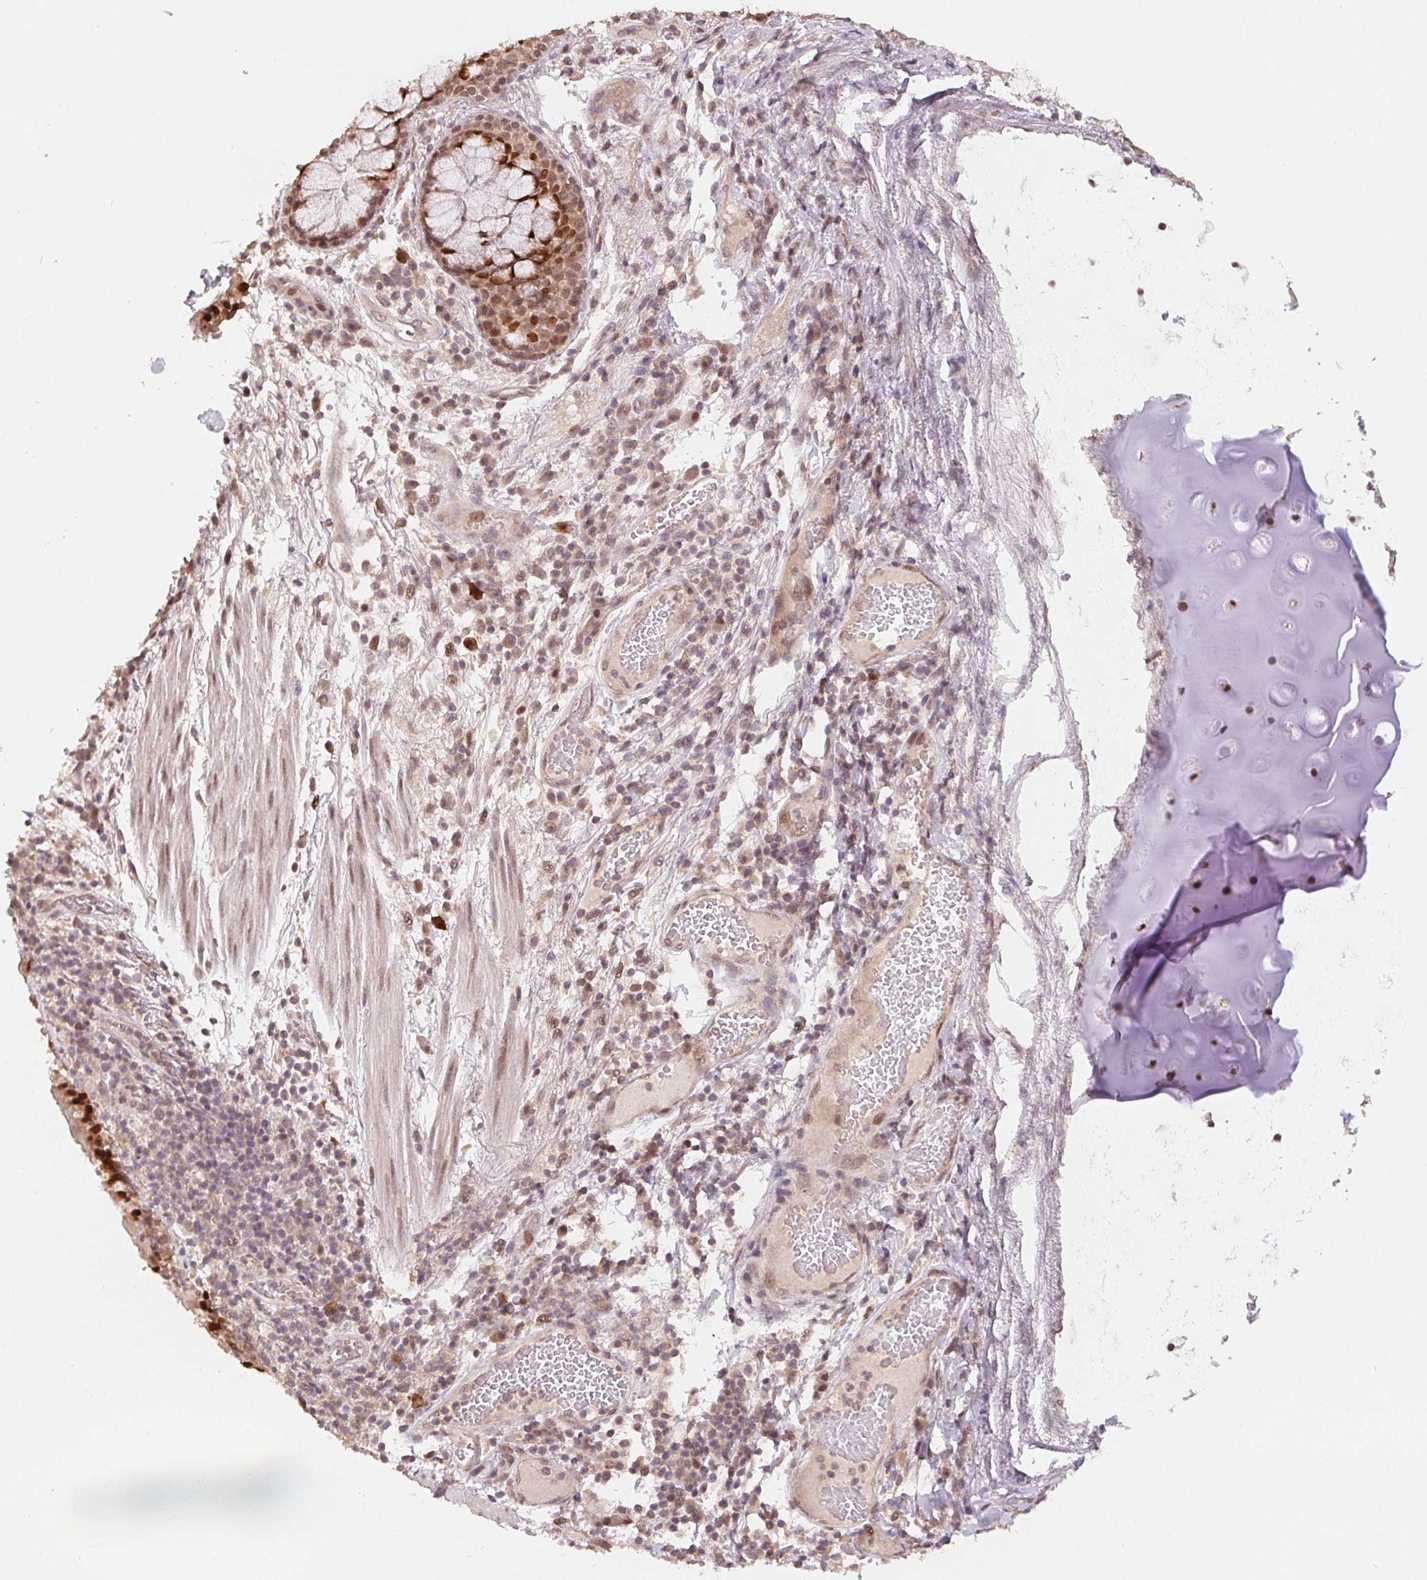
{"staining": {"intensity": "strong", "quantity": ">75%", "location": "cytoplasmic/membranous,nuclear"}, "tissue": "bronchus", "cell_type": "Respiratory epithelial cells", "image_type": "normal", "snomed": [{"axis": "morphology", "description": "Normal tissue, NOS"}, {"axis": "topography", "description": "Lymph node"}, {"axis": "topography", "description": "Bronchus"}], "caption": "This is a micrograph of immunohistochemistry (IHC) staining of normal bronchus, which shows strong staining in the cytoplasmic/membranous,nuclear of respiratory epithelial cells.", "gene": "HMGN3", "patient": {"sex": "male", "age": 56}}